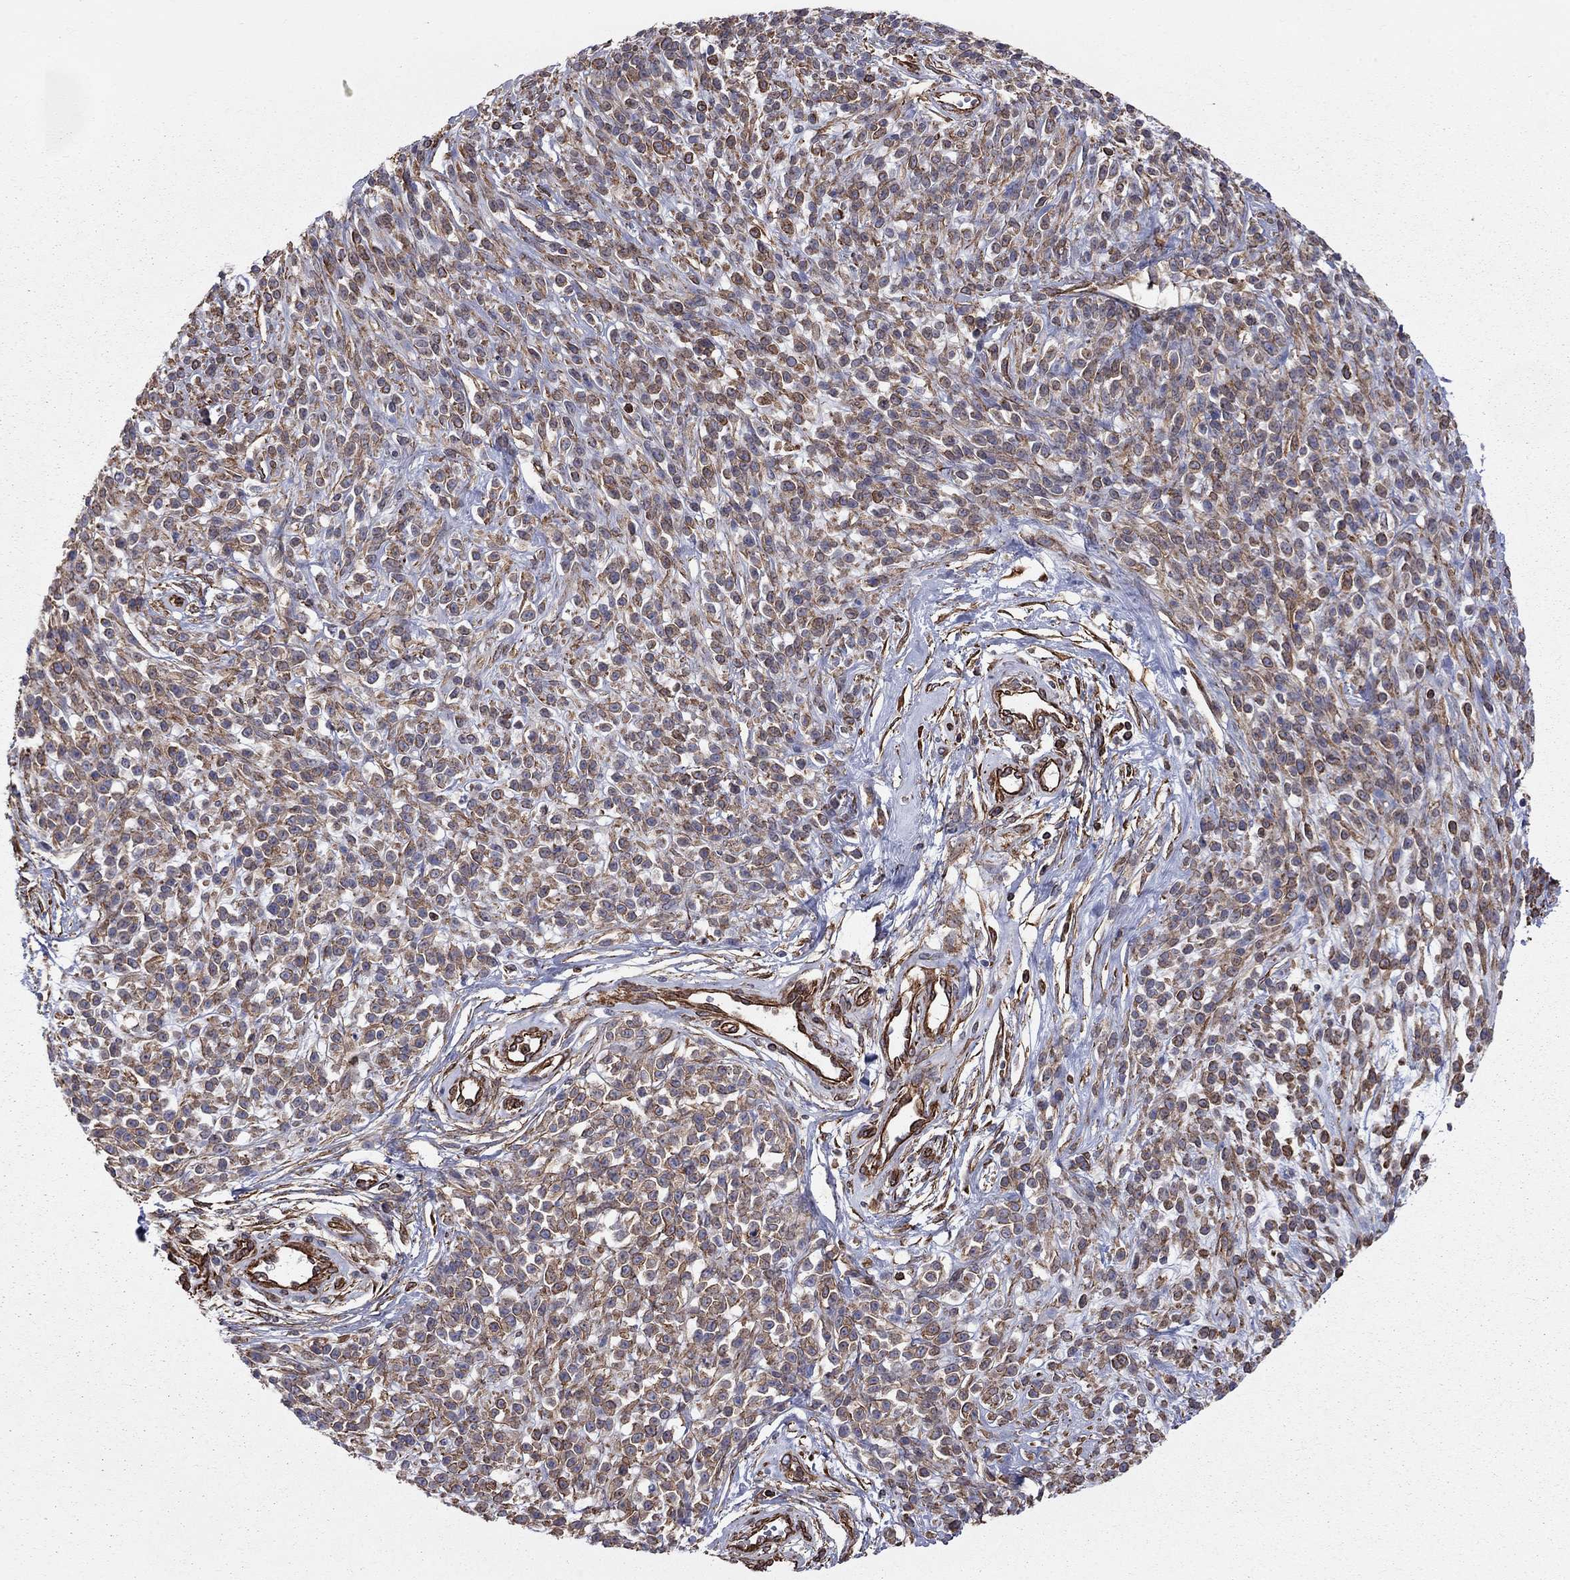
{"staining": {"intensity": "moderate", "quantity": "25%-75%", "location": "cytoplasmic/membranous"}, "tissue": "melanoma", "cell_type": "Tumor cells", "image_type": "cancer", "snomed": [{"axis": "morphology", "description": "Malignant melanoma, NOS"}, {"axis": "topography", "description": "Skin"}, {"axis": "topography", "description": "Skin of trunk"}], "caption": "A medium amount of moderate cytoplasmic/membranous positivity is present in approximately 25%-75% of tumor cells in malignant melanoma tissue. Nuclei are stained in blue.", "gene": "BICDL2", "patient": {"sex": "male", "age": 74}}